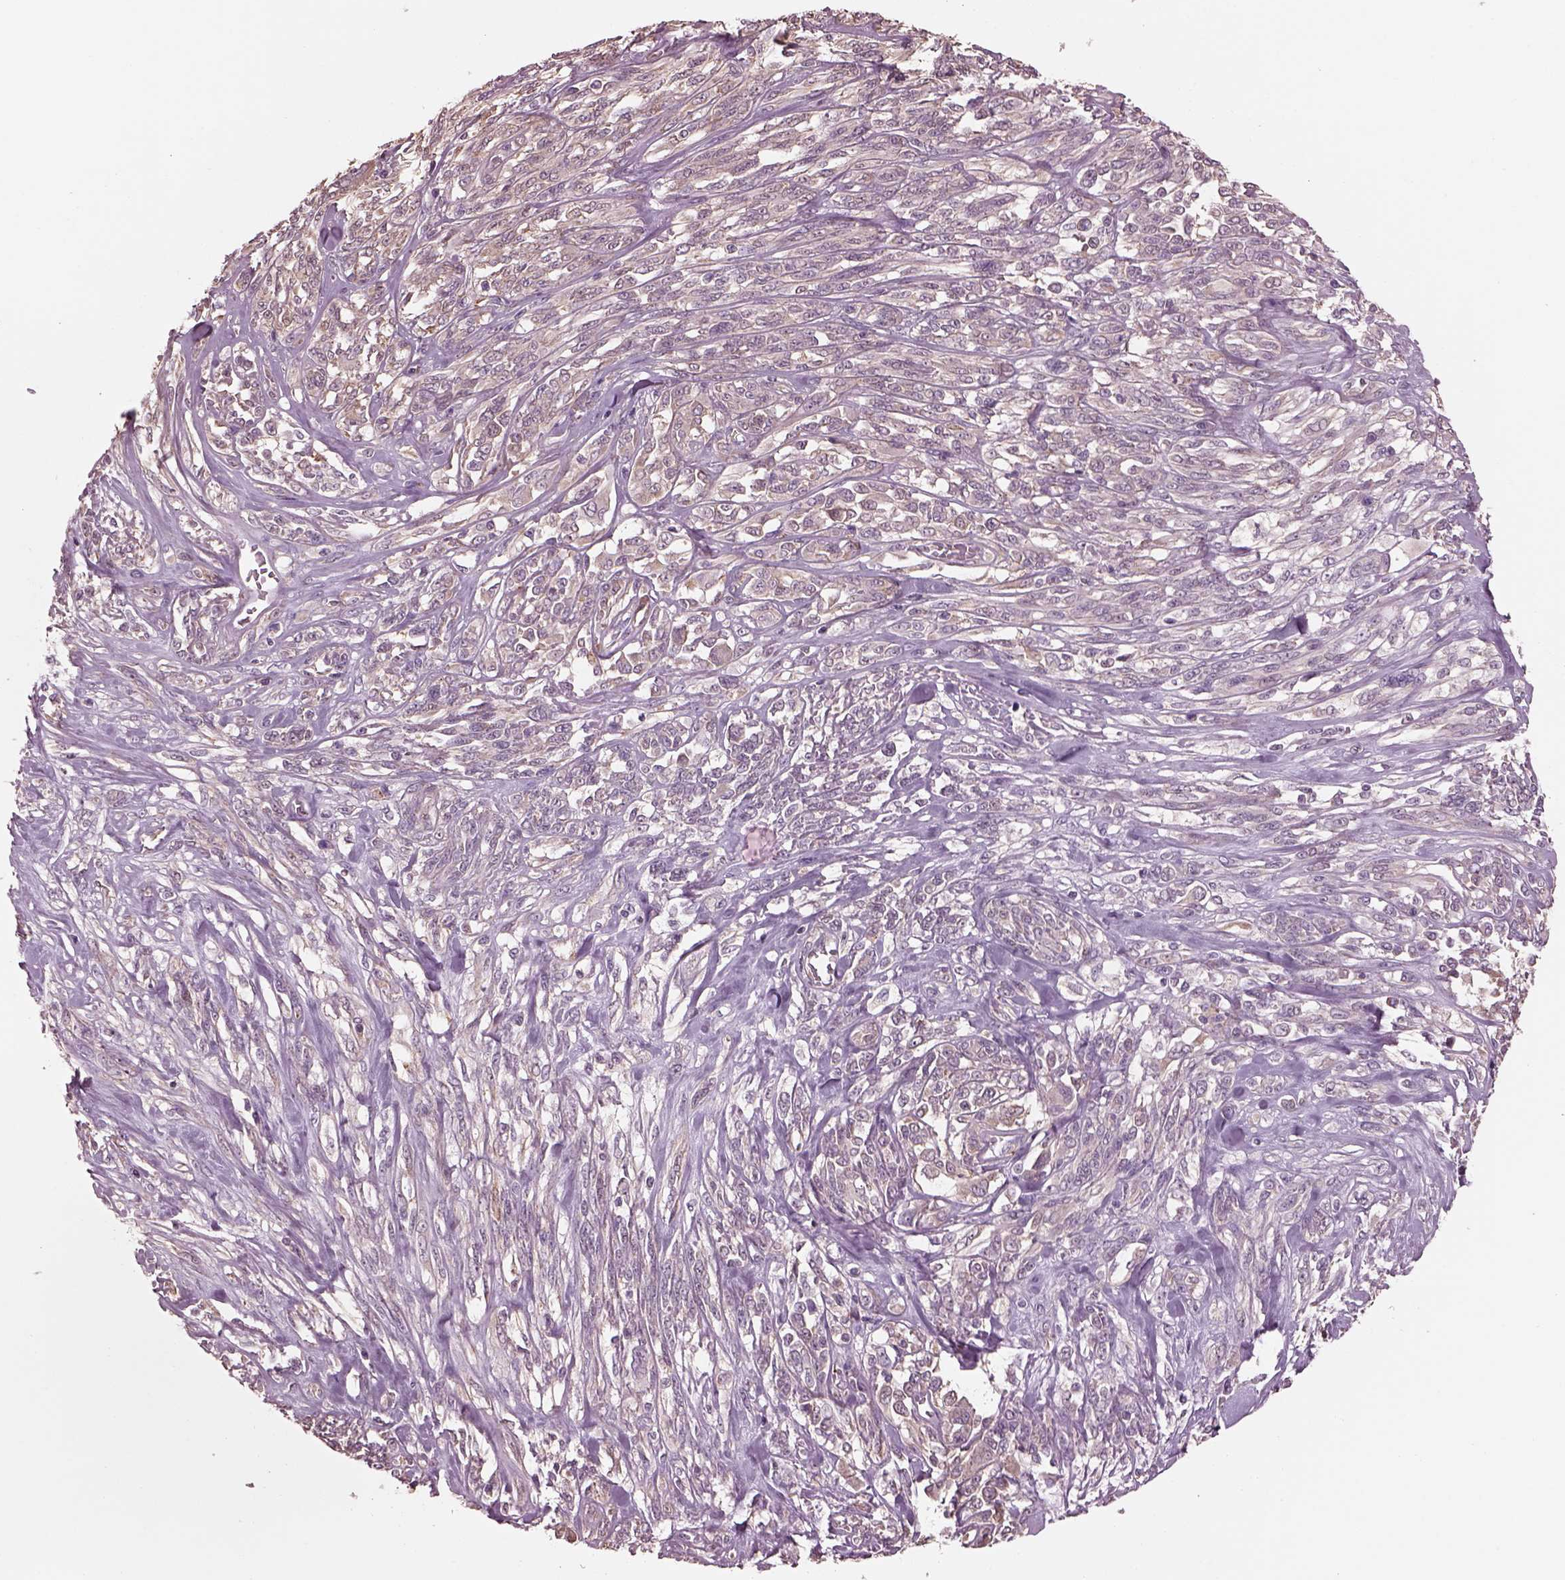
{"staining": {"intensity": "negative", "quantity": "none", "location": "none"}, "tissue": "melanoma", "cell_type": "Tumor cells", "image_type": "cancer", "snomed": [{"axis": "morphology", "description": "Malignant melanoma, NOS"}, {"axis": "topography", "description": "Skin"}], "caption": "The histopathology image demonstrates no significant positivity in tumor cells of melanoma.", "gene": "SRI", "patient": {"sex": "female", "age": 91}}